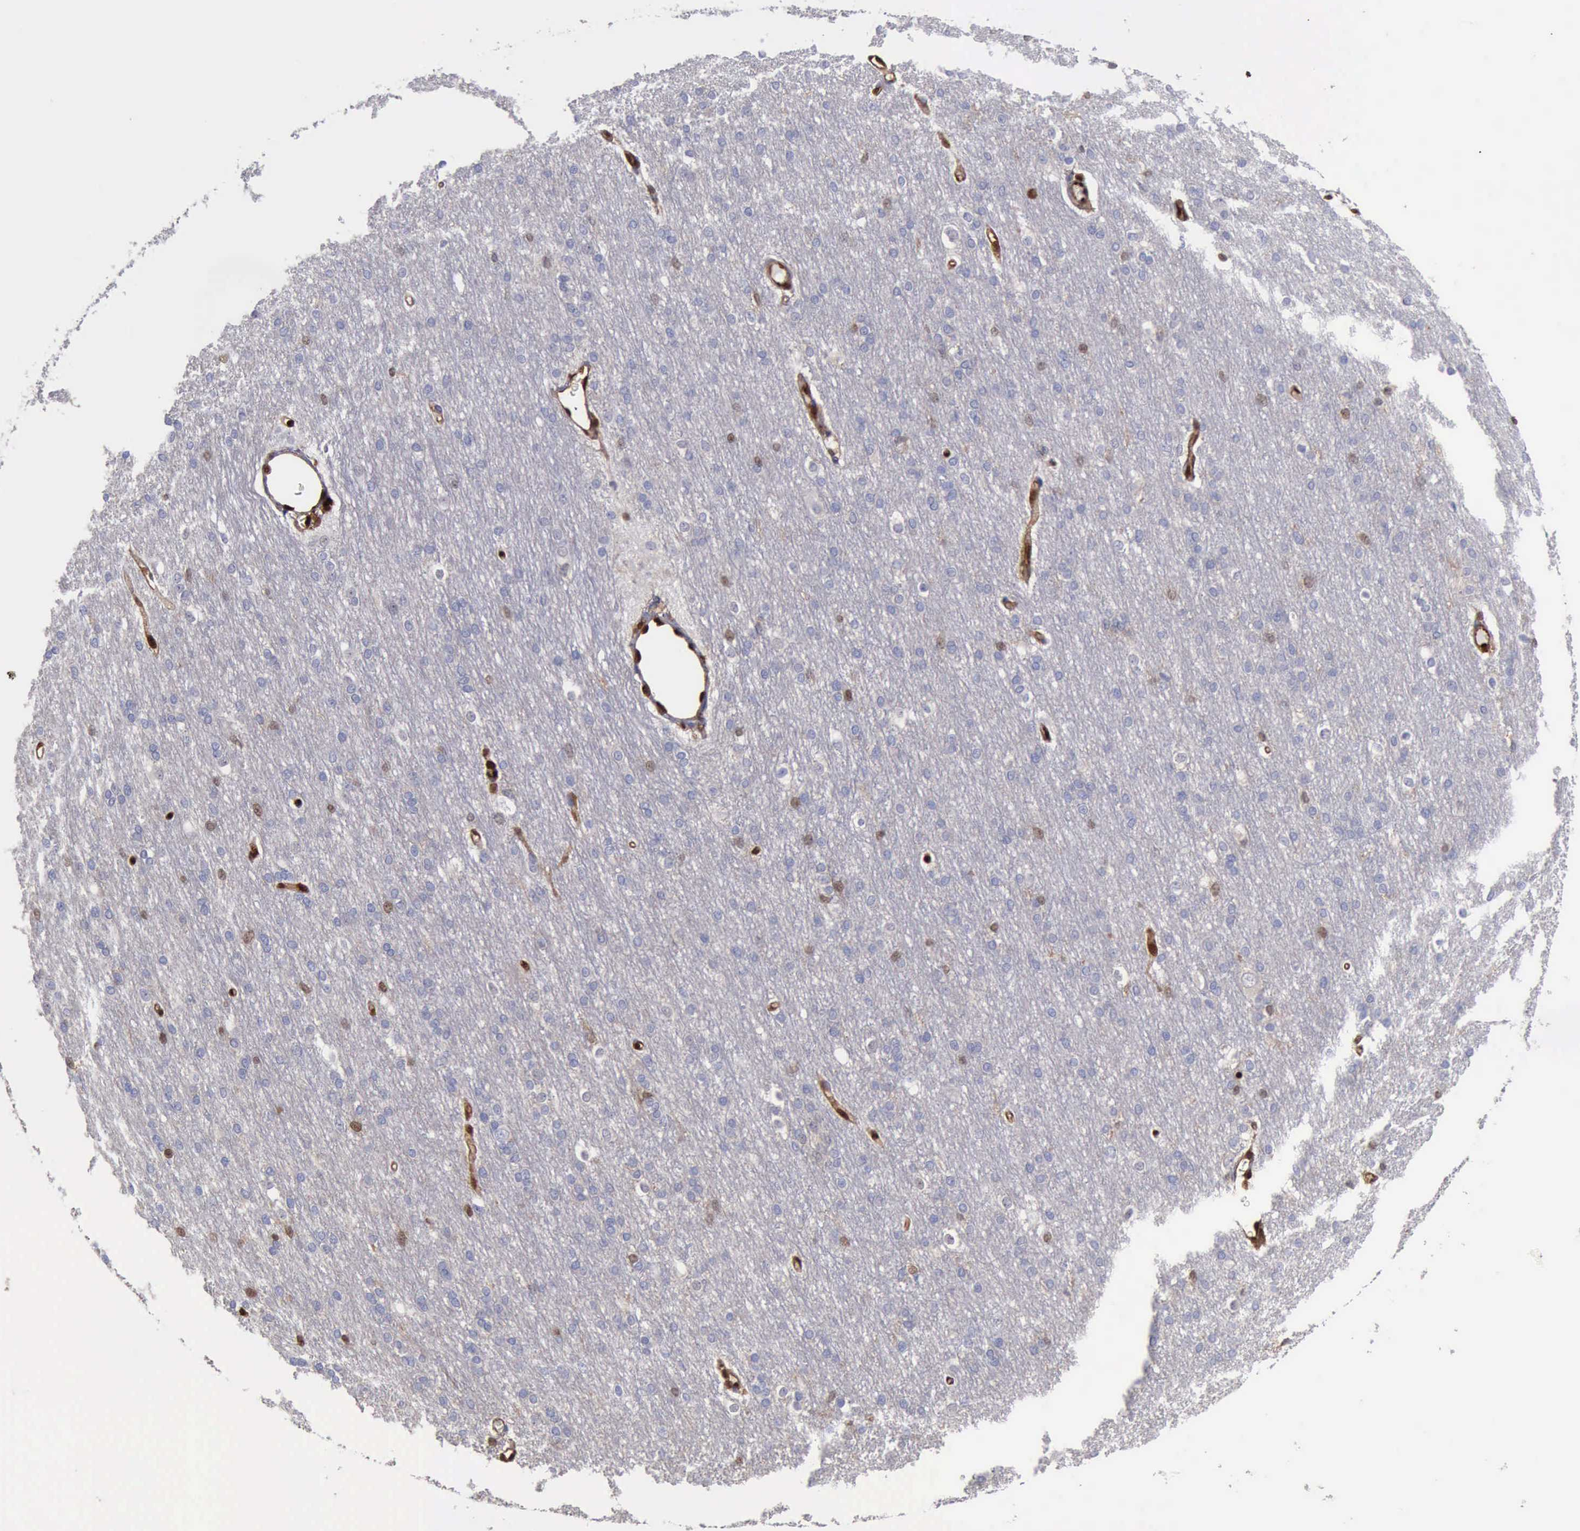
{"staining": {"intensity": "moderate", "quantity": ">75%", "location": "cytoplasmic/membranous,nuclear"}, "tissue": "cerebral cortex", "cell_type": "Endothelial cells", "image_type": "normal", "snomed": [{"axis": "morphology", "description": "Normal tissue, NOS"}, {"axis": "topography", "description": "Brain"}], "caption": "Endothelial cells exhibit medium levels of moderate cytoplasmic/membranous,nuclear positivity in about >75% of cells in benign human cerebral cortex. The staining was performed using DAB (3,3'-diaminobenzidine), with brown indicating positive protein expression. Nuclei are stained blue with hematoxylin.", "gene": "PDCD4", "patient": {"sex": "female", "age": 55}}